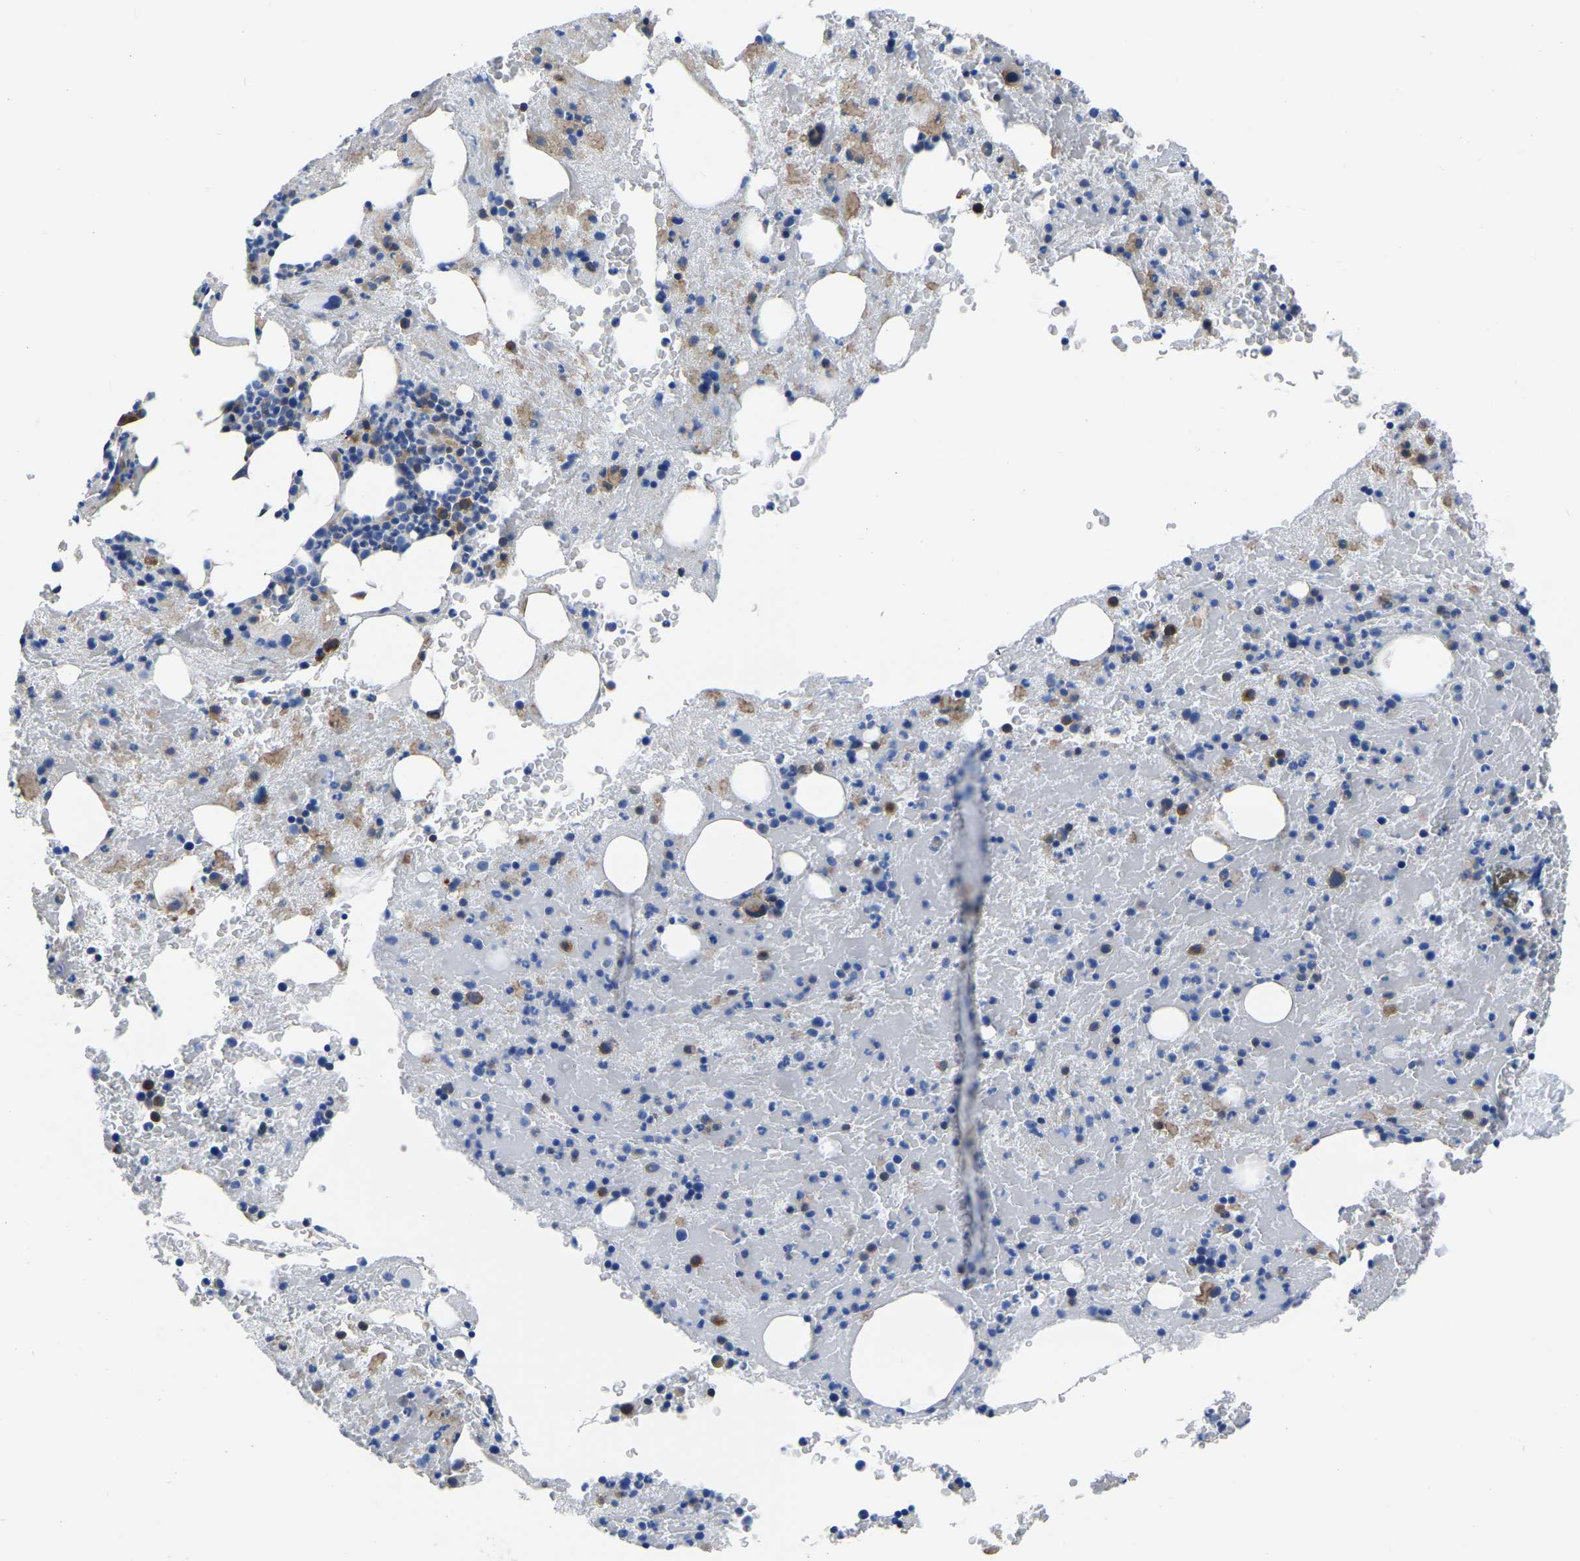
{"staining": {"intensity": "moderate", "quantity": "25%-75%", "location": "cytoplasmic/membranous"}, "tissue": "bone marrow", "cell_type": "Hematopoietic cells", "image_type": "normal", "snomed": [{"axis": "morphology", "description": "Normal tissue, NOS"}, {"axis": "morphology", "description": "Inflammation, NOS"}, {"axis": "topography", "description": "Bone marrow"}], "caption": "Bone marrow stained with DAB (3,3'-diaminobenzidine) IHC reveals medium levels of moderate cytoplasmic/membranous staining in approximately 25%-75% of hematopoietic cells. Nuclei are stained in blue.", "gene": "TFG", "patient": {"sex": "male", "age": 63}}